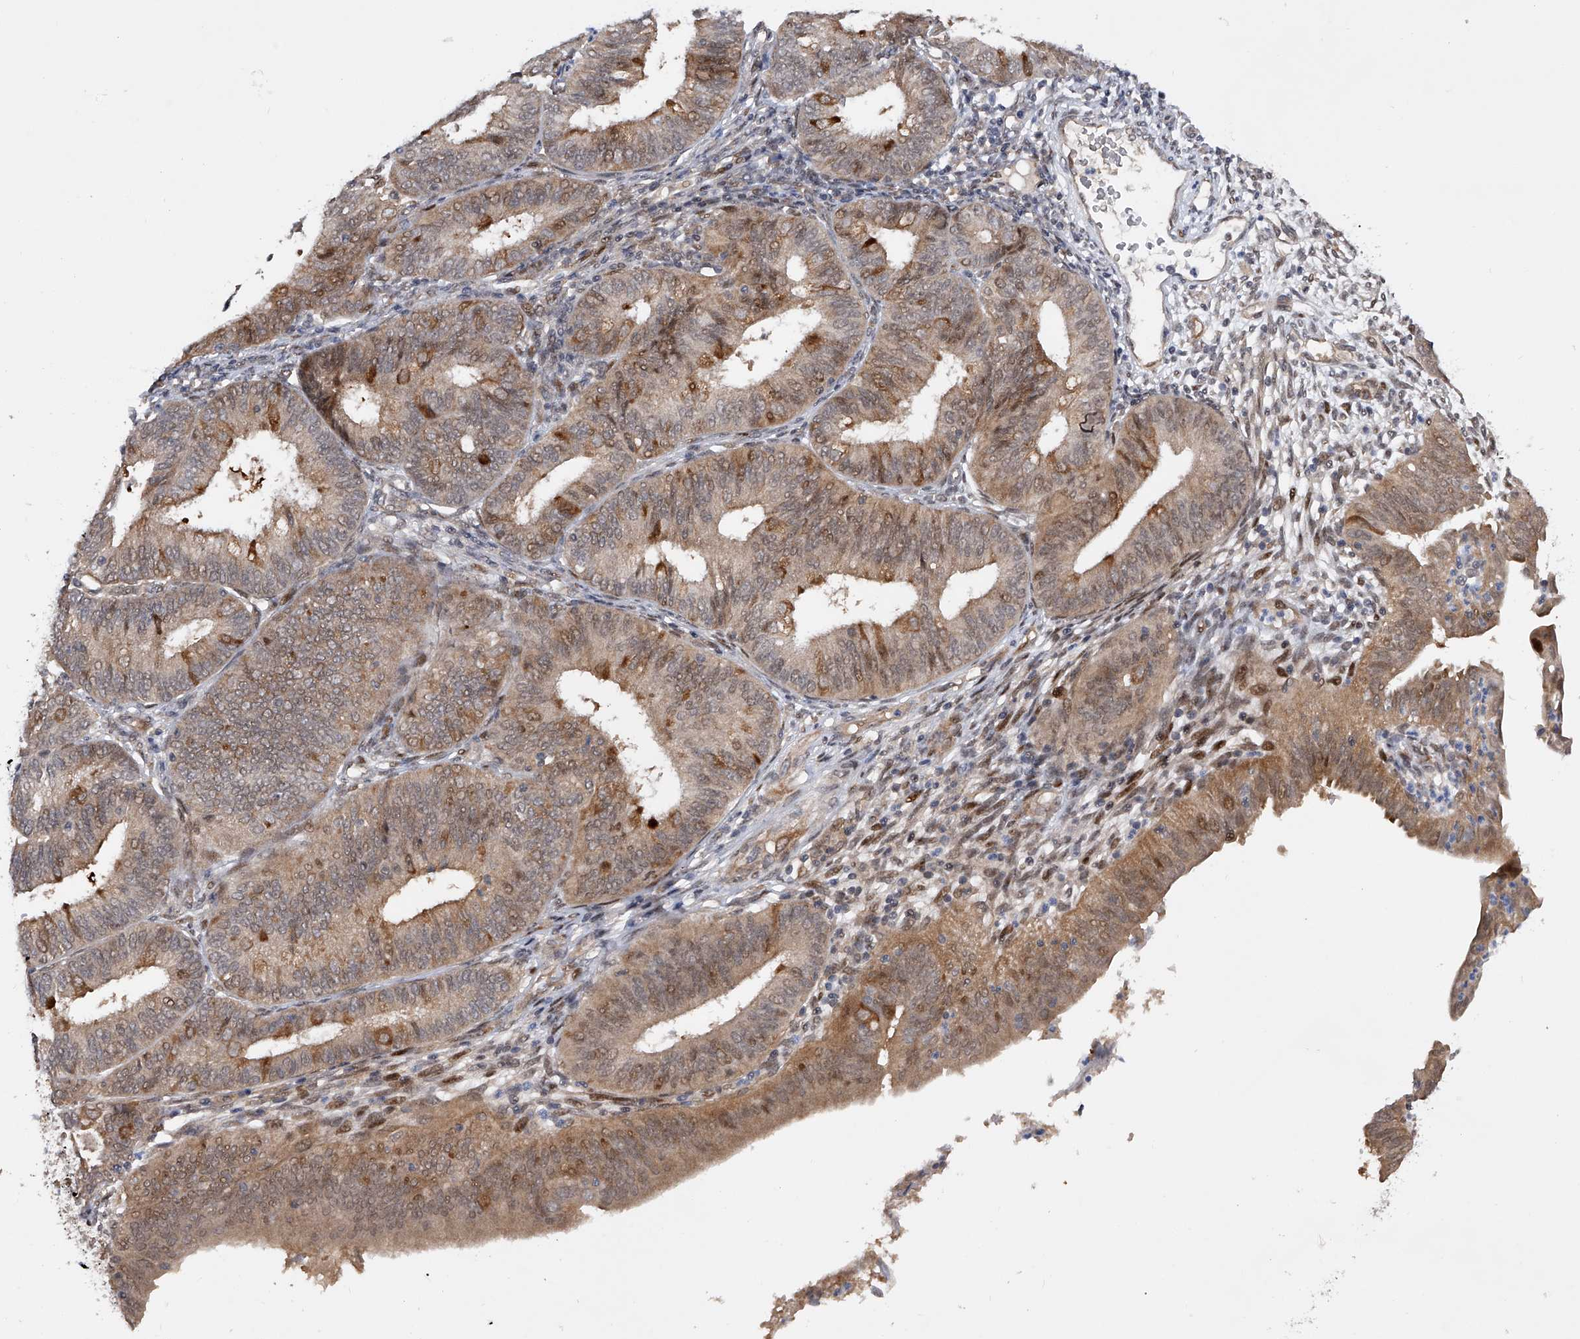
{"staining": {"intensity": "moderate", "quantity": "25%-75%", "location": "cytoplasmic/membranous,nuclear"}, "tissue": "endometrial cancer", "cell_type": "Tumor cells", "image_type": "cancer", "snomed": [{"axis": "morphology", "description": "Adenocarcinoma, NOS"}, {"axis": "topography", "description": "Endometrium"}], "caption": "A brown stain highlights moderate cytoplasmic/membranous and nuclear positivity of a protein in human adenocarcinoma (endometrial) tumor cells.", "gene": "RWDD2A", "patient": {"sex": "female", "age": 51}}